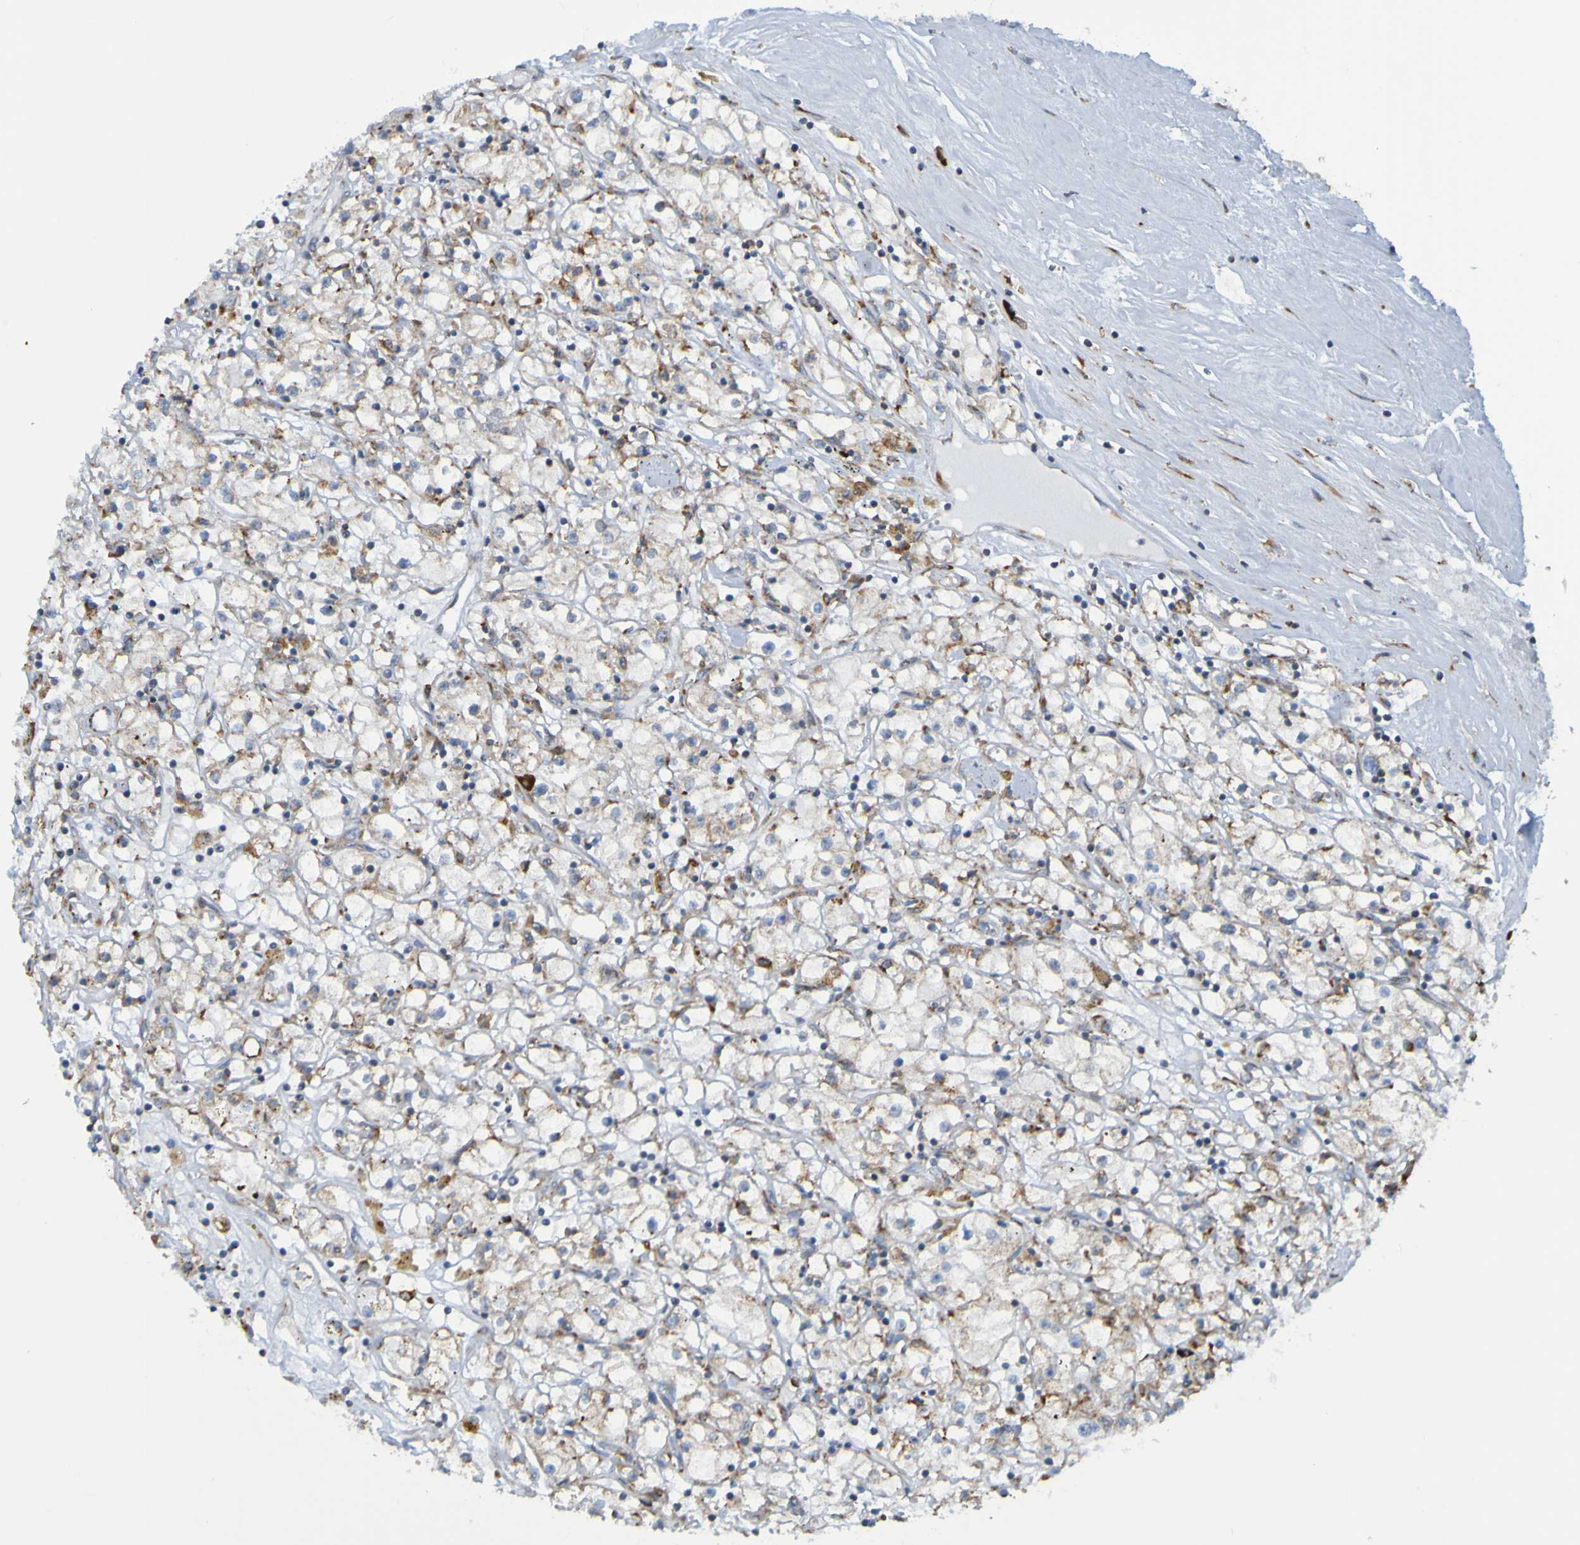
{"staining": {"intensity": "negative", "quantity": "none", "location": "none"}, "tissue": "renal cancer", "cell_type": "Tumor cells", "image_type": "cancer", "snomed": [{"axis": "morphology", "description": "Adenocarcinoma, NOS"}, {"axis": "topography", "description": "Kidney"}], "caption": "Tumor cells show no significant staining in renal cancer. (DAB immunohistochemistry with hematoxylin counter stain).", "gene": "SSR1", "patient": {"sex": "male", "age": 56}}